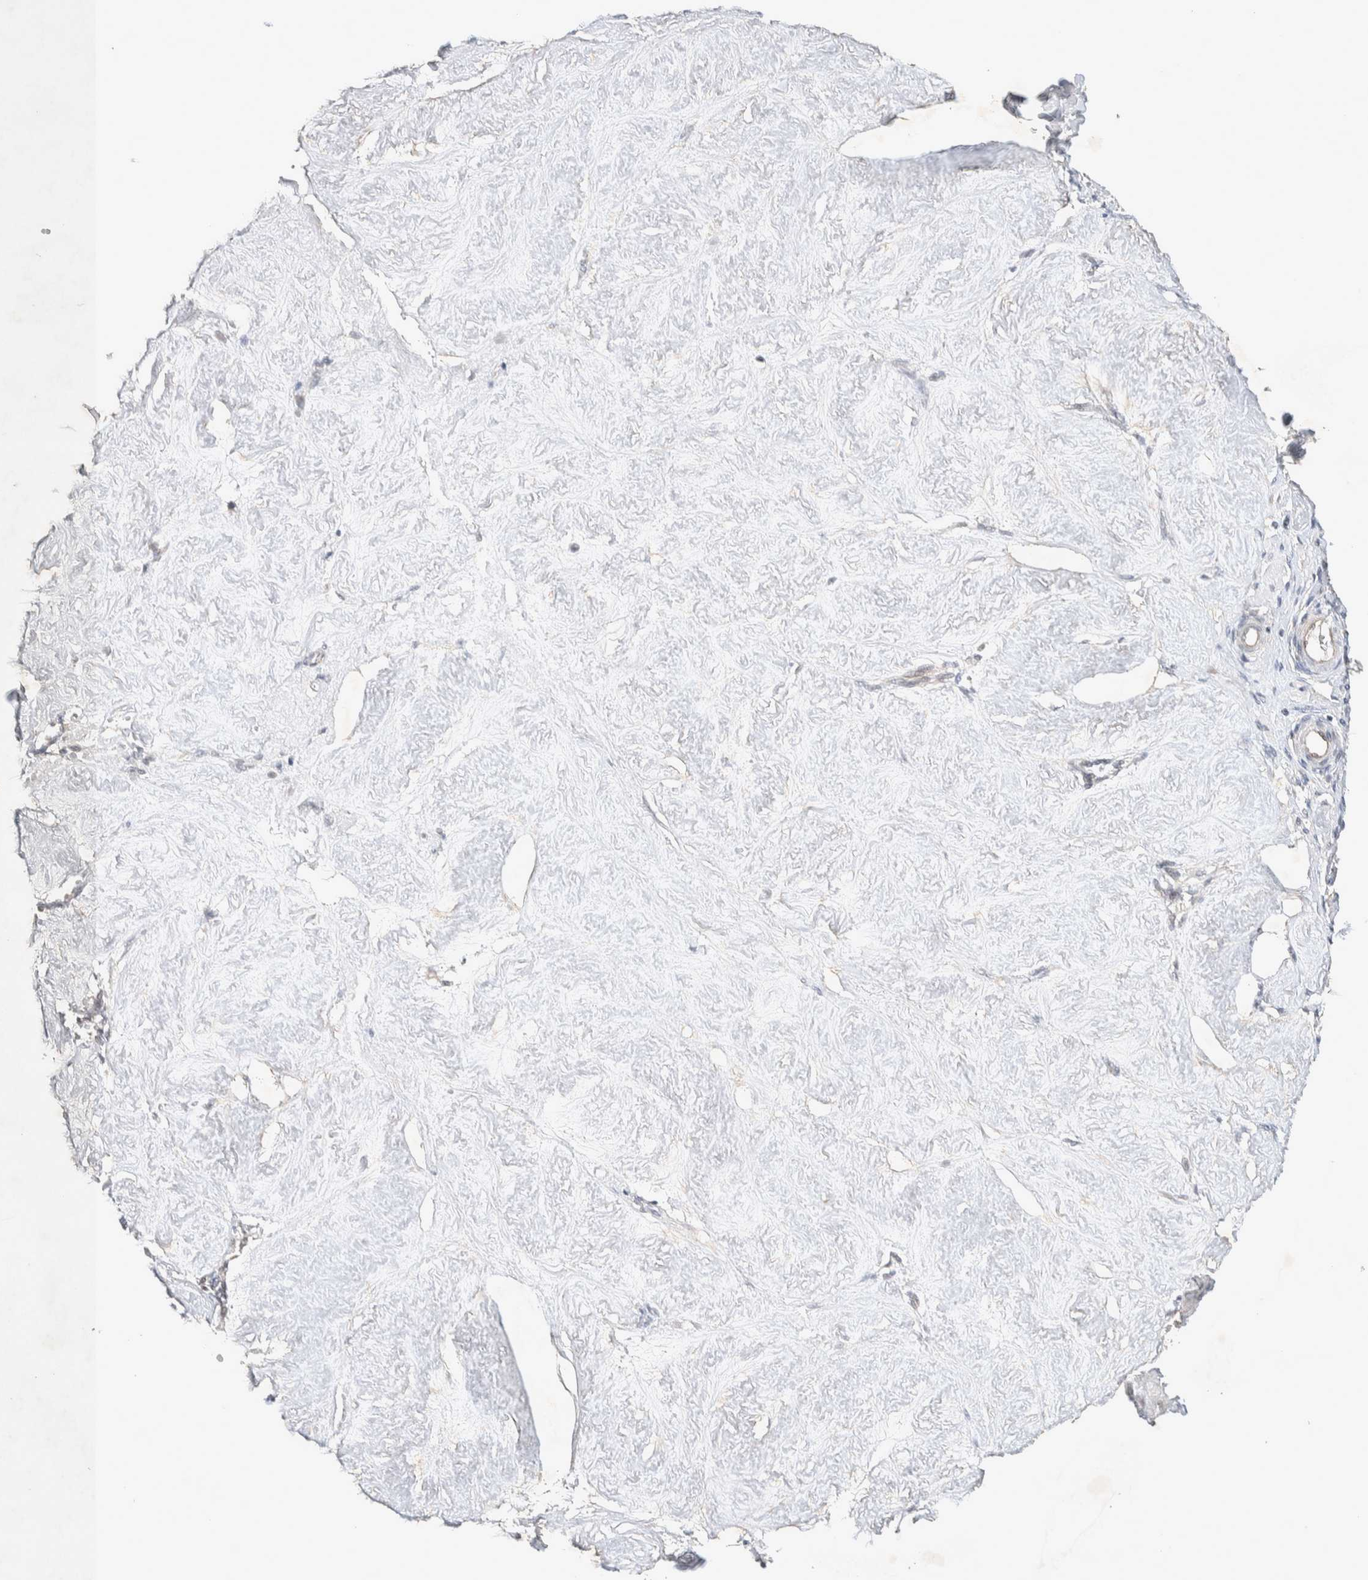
{"staining": {"intensity": "negative", "quantity": "none", "location": "none"}, "tissue": "adipose tissue", "cell_type": "Adipocytes", "image_type": "normal", "snomed": [{"axis": "morphology", "description": "Normal tissue, NOS"}, {"axis": "topography", "description": "Vascular tissue"}, {"axis": "topography", "description": "Fallopian tube"}, {"axis": "topography", "description": "Ovary"}], "caption": "DAB immunohistochemical staining of unremarkable human adipose tissue demonstrates no significant positivity in adipocytes.", "gene": "ZNF704", "patient": {"sex": "female", "age": 67}}